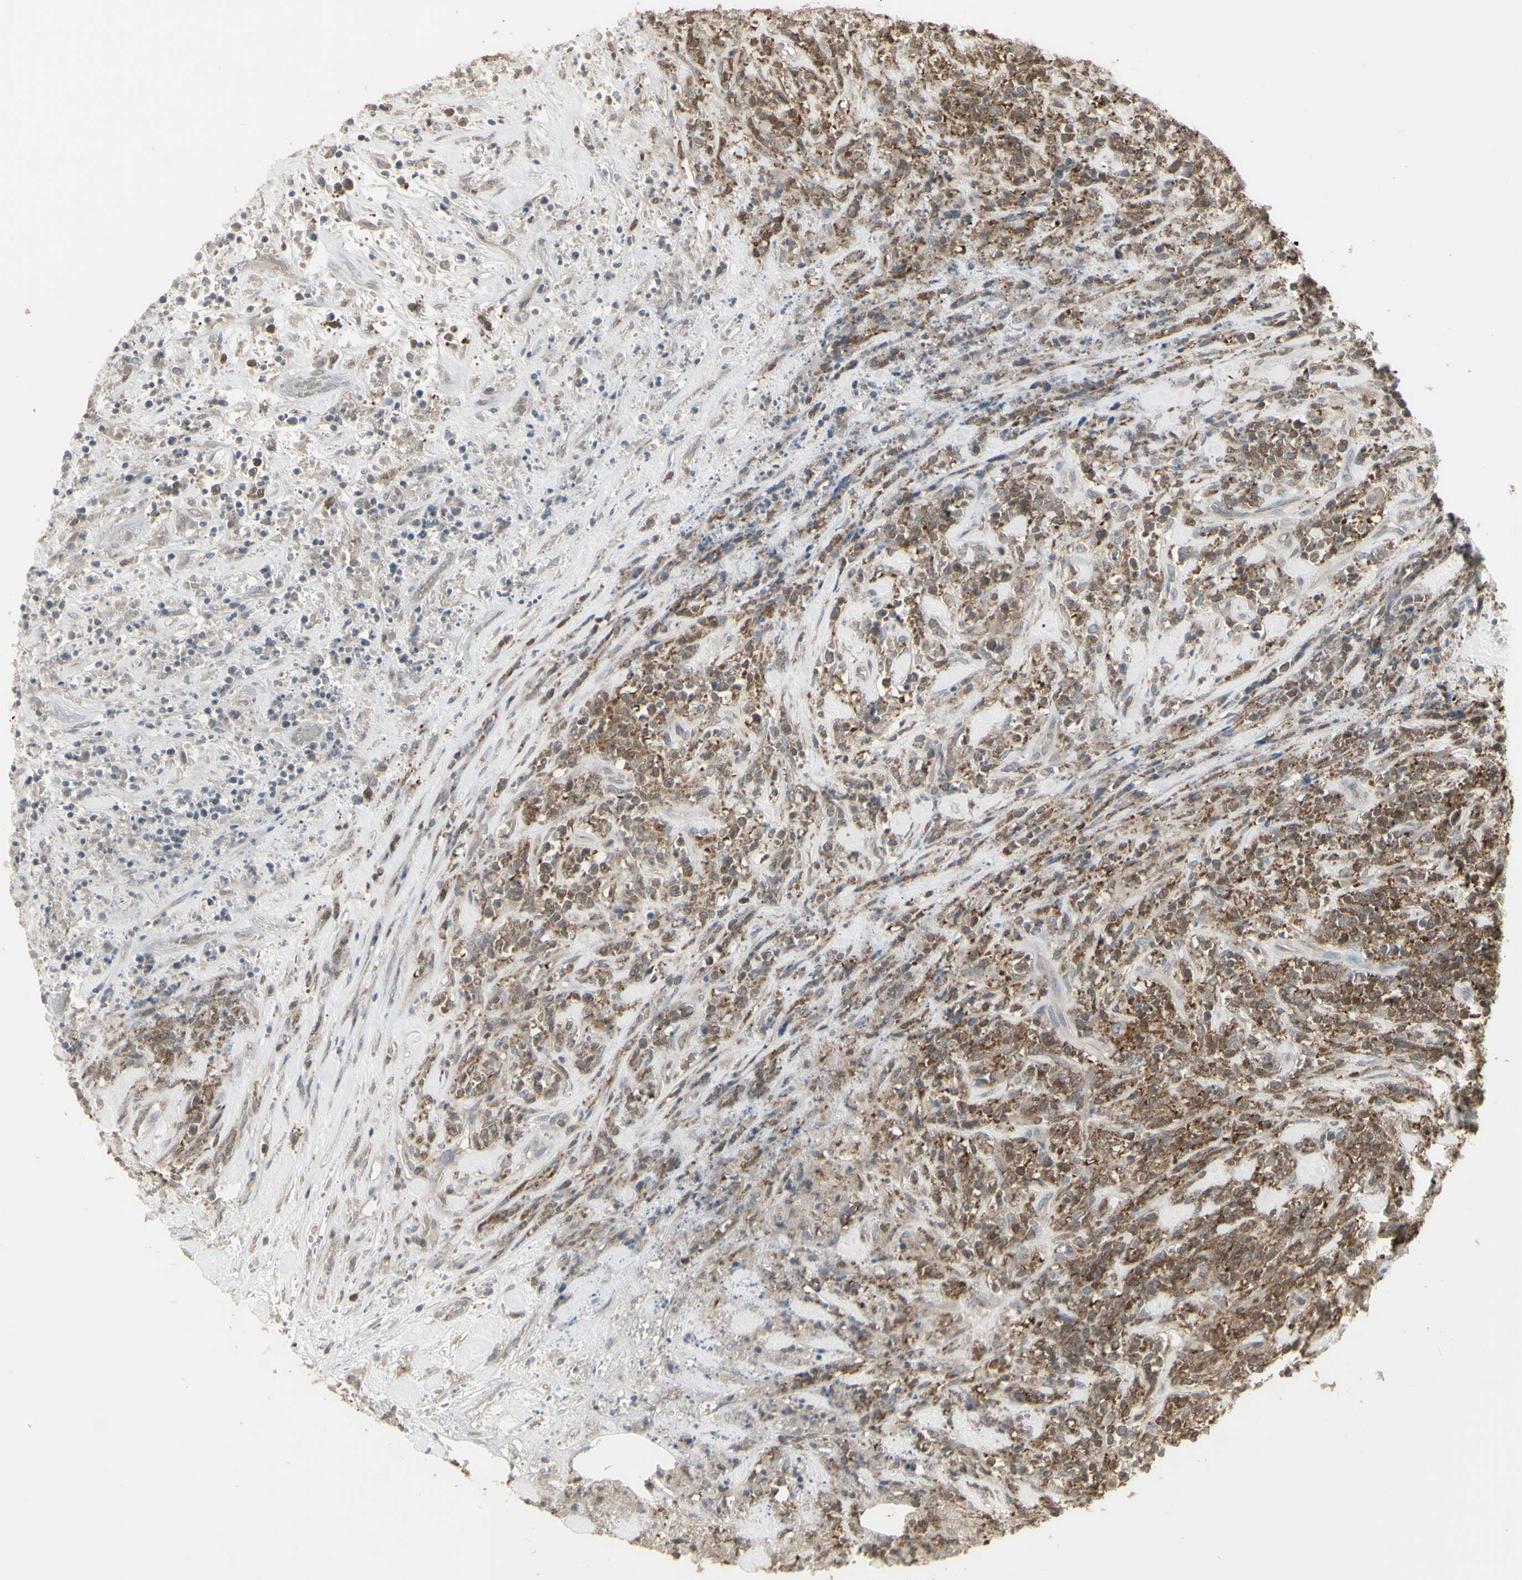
{"staining": {"intensity": "moderate", "quantity": "25%-75%", "location": "cytoplasmic/membranous"}, "tissue": "lymphoma", "cell_type": "Tumor cells", "image_type": "cancer", "snomed": [{"axis": "morphology", "description": "Malignant lymphoma, non-Hodgkin's type, High grade"}, {"axis": "topography", "description": "Soft tissue"}], "caption": "Tumor cells show medium levels of moderate cytoplasmic/membranous staining in about 25%-75% of cells in lymphoma.", "gene": "CSK", "patient": {"sex": "male", "age": 18}}